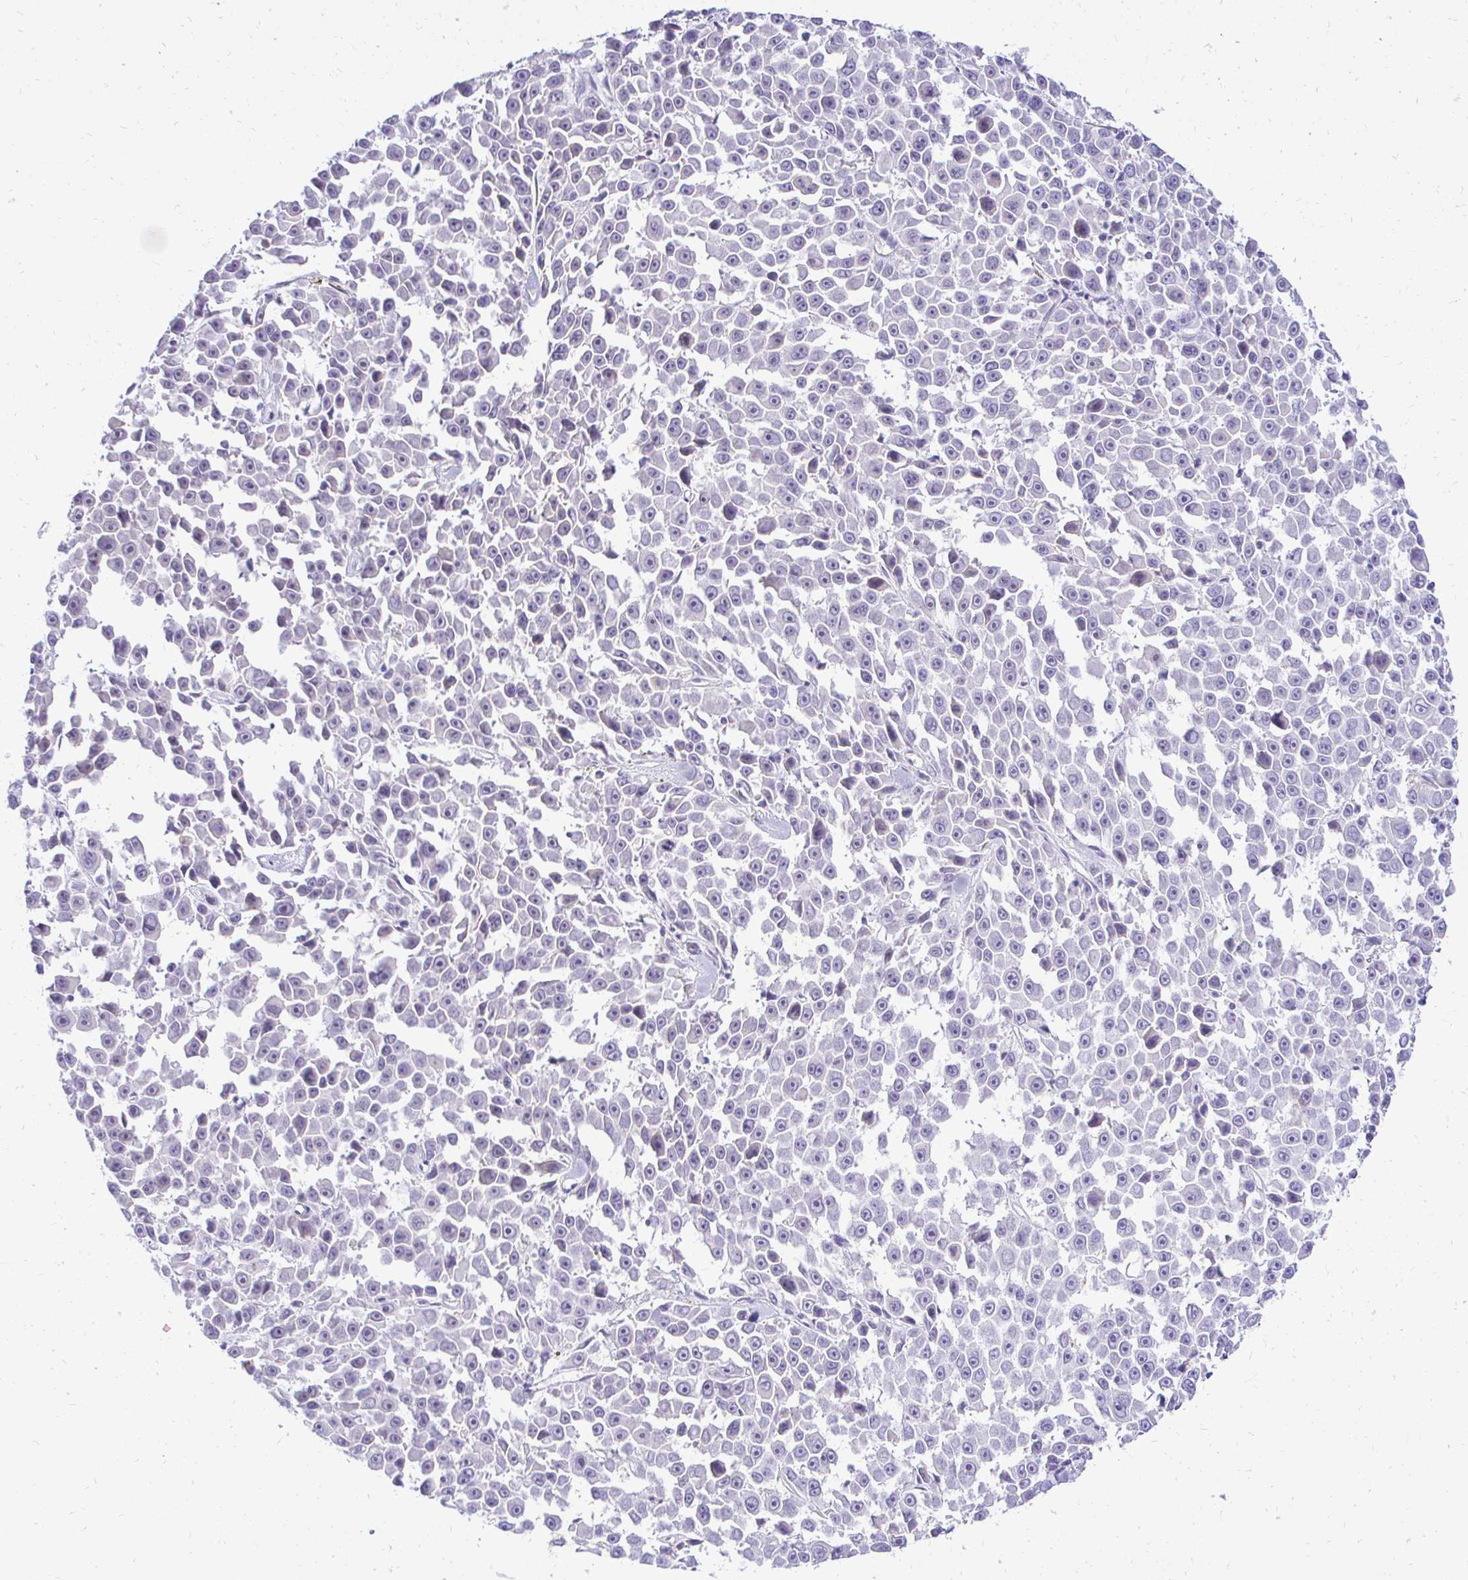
{"staining": {"intensity": "negative", "quantity": "none", "location": "none"}, "tissue": "melanoma", "cell_type": "Tumor cells", "image_type": "cancer", "snomed": [{"axis": "morphology", "description": "Malignant melanoma, NOS"}, {"axis": "topography", "description": "Skin"}], "caption": "DAB immunohistochemical staining of human malignant melanoma shows no significant positivity in tumor cells. (DAB (3,3'-diaminobenzidine) immunohistochemistry visualized using brightfield microscopy, high magnification).", "gene": "FATE1", "patient": {"sex": "female", "age": 66}}